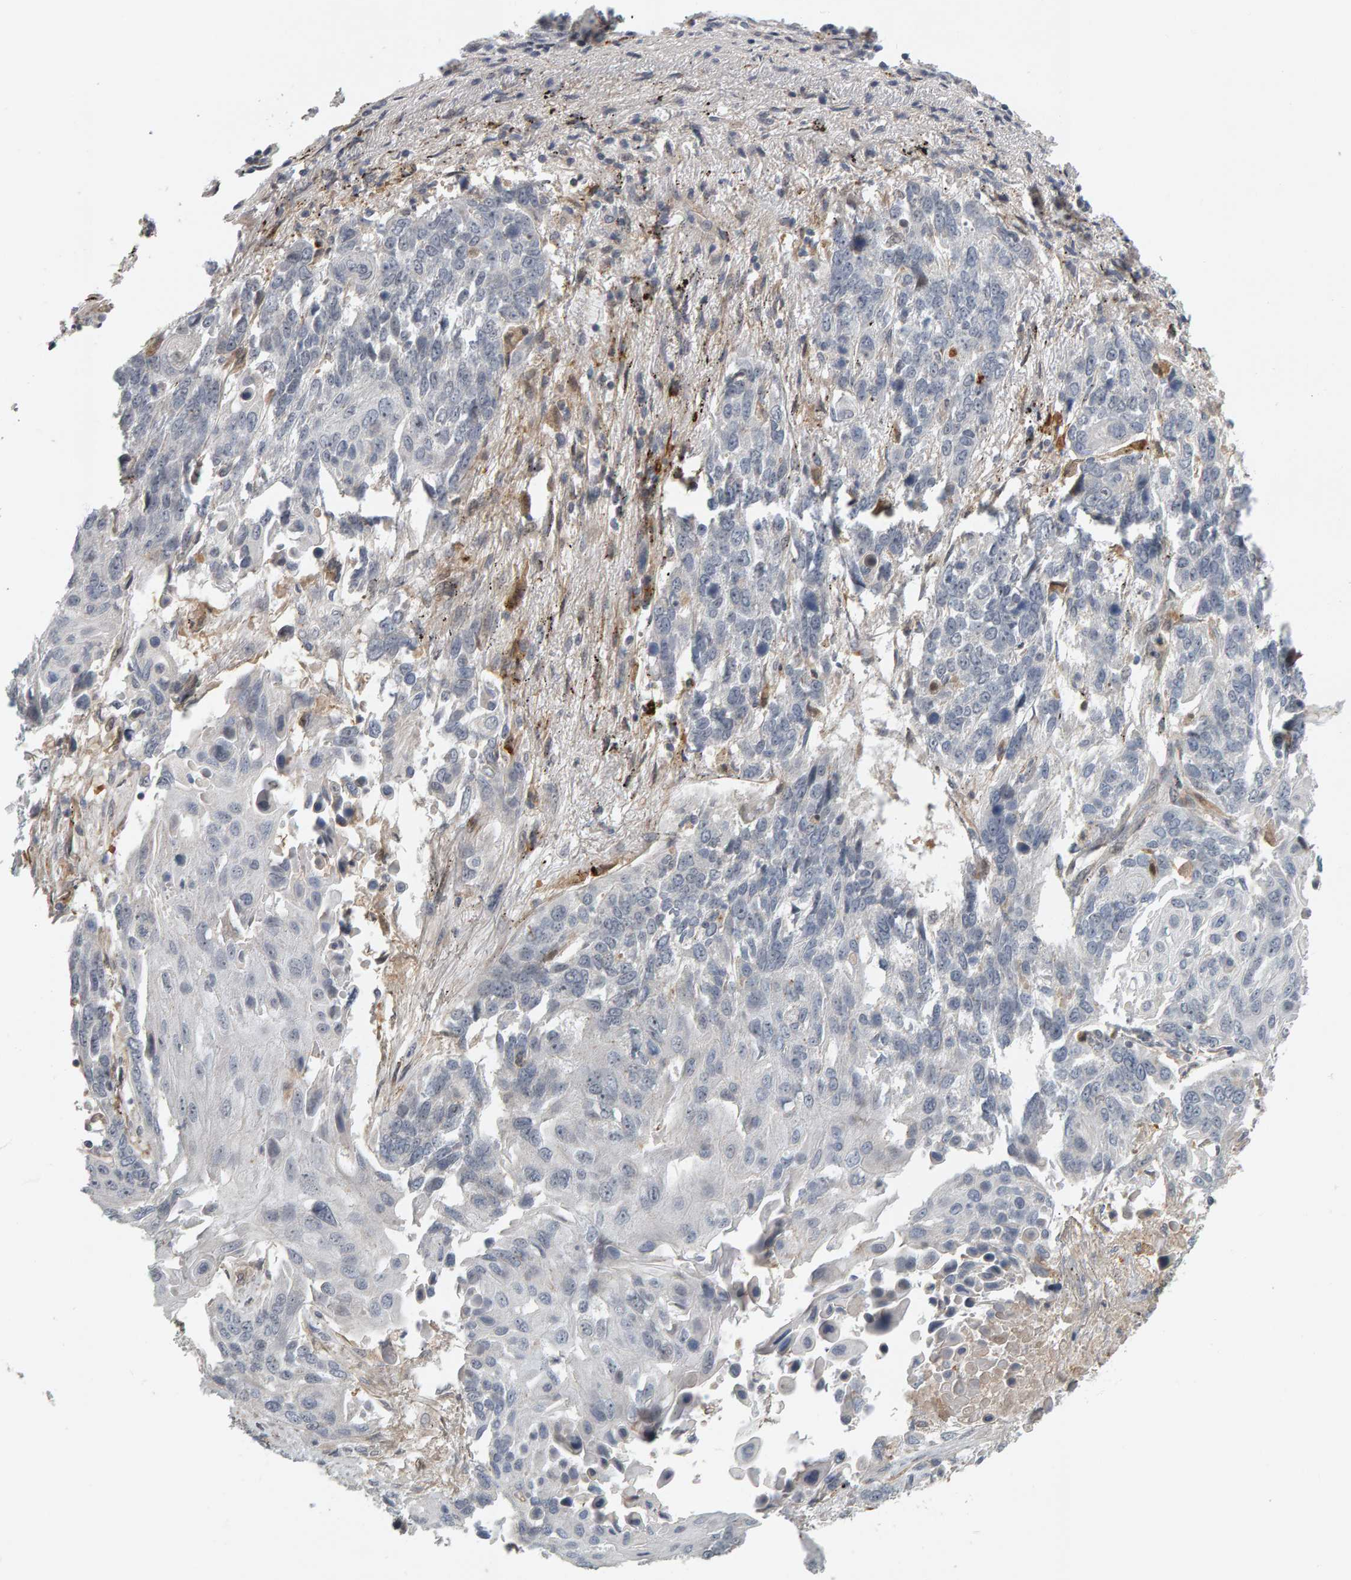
{"staining": {"intensity": "weak", "quantity": "<25%", "location": "cytoplasmic/membranous"}, "tissue": "lung cancer", "cell_type": "Tumor cells", "image_type": "cancer", "snomed": [{"axis": "morphology", "description": "Squamous cell carcinoma, NOS"}, {"axis": "topography", "description": "Lung"}], "caption": "Immunohistochemistry histopathology image of lung cancer stained for a protein (brown), which reveals no expression in tumor cells. The staining is performed using DAB brown chromogen with nuclei counter-stained in using hematoxylin.", "gene": "ZNF160", "patient": {"sex": "male", "age": 66}}